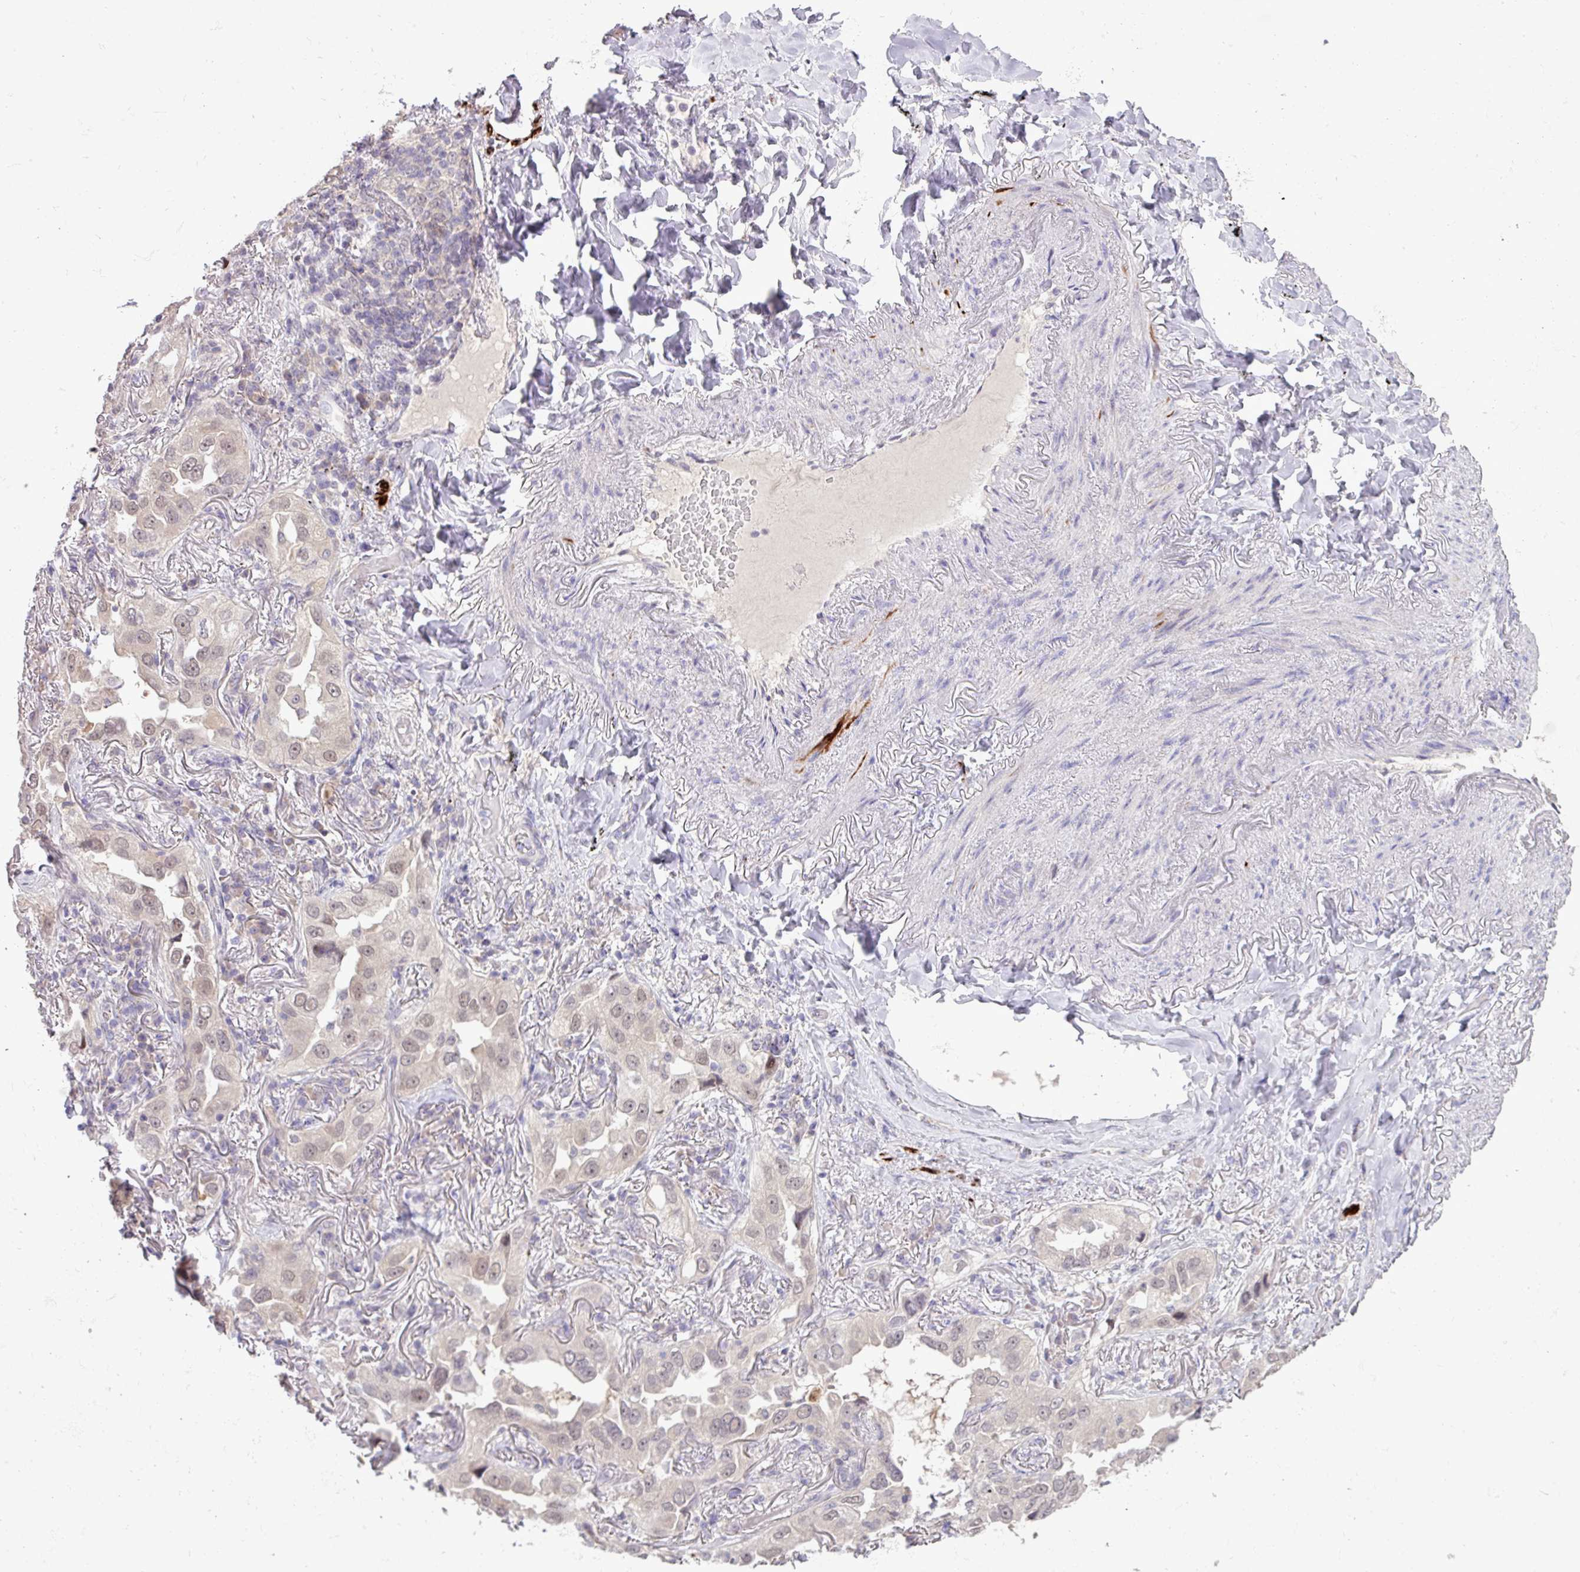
{"staining": {"intensity": "weak", "quantity": "<25%", "location": "nuclear"}, "tissue": "lung cancer", "cell_type": "Tumor cells", "image_type": "cancer", "snomed": [{"axis": "morphology", "description": "Adenocarcinoma, NOS"}, {"axis": "topography", "description": "Lung"}], "caption": "IHC image of neoplastic tissue: human lung cancer (adenocarcinoma) stained with DAB (3,3'-diaminobenzidine) demonstrates no significant protein expression in tumor cells.", "gene": "RIPPLY1", "patient": {"sex": "female", "age": 69}}